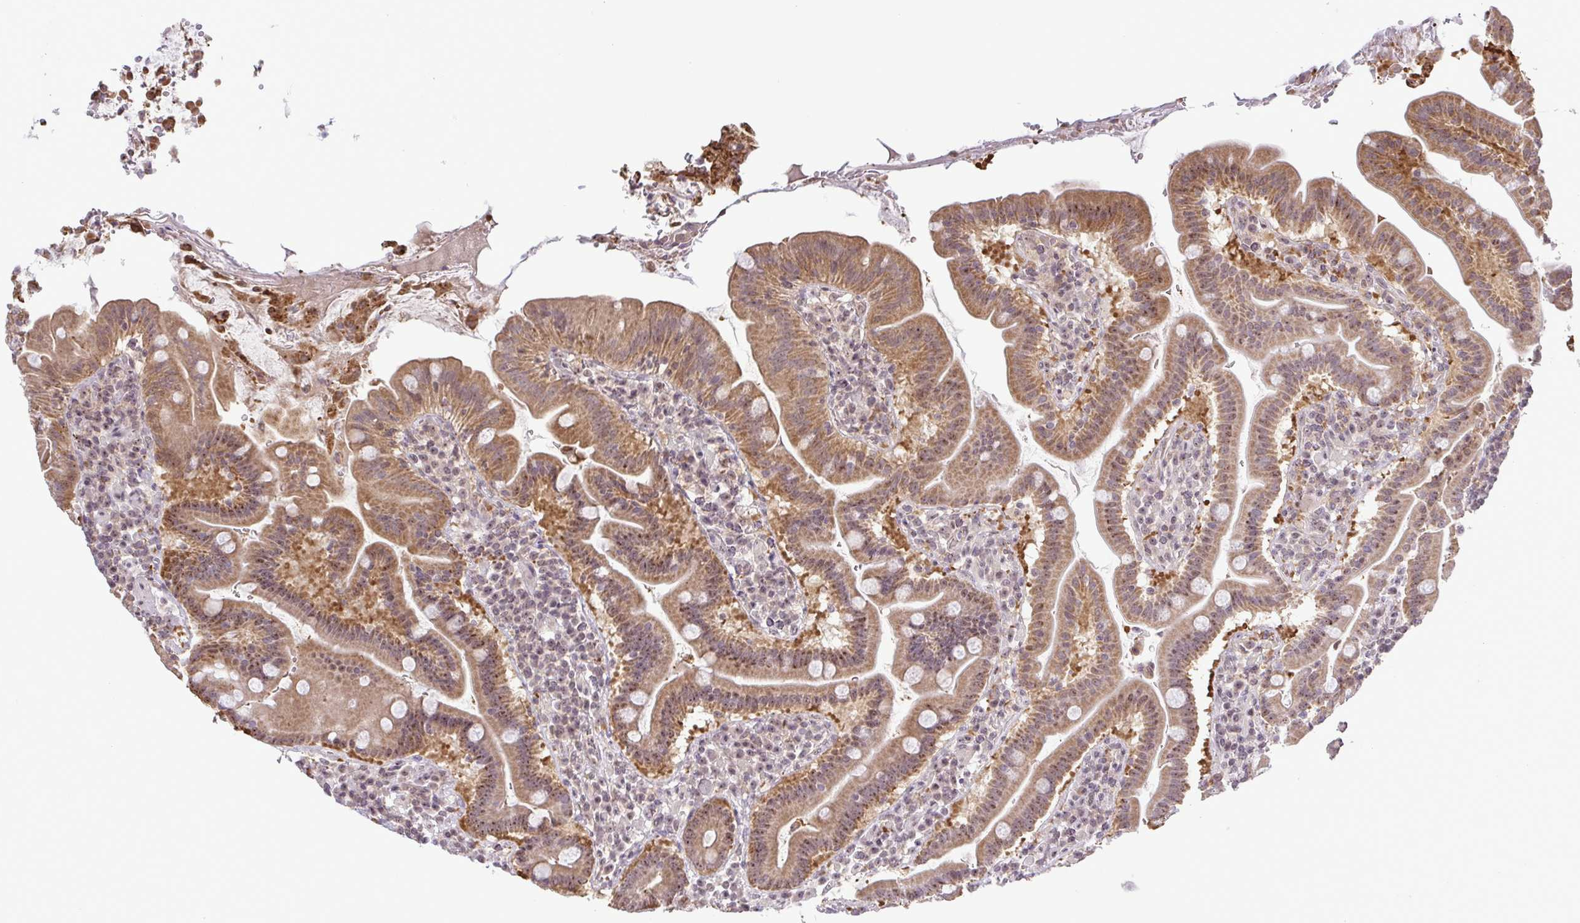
{"staining": {"intensity": "moderate", "quantity": ">75%", "location": "cytoplasmic/membranous,nuclear"}, "tissue": "small intestine", "cell_type": "Glandular cells", "image_type": "normal", "snomed": [{"axis": "morphology", "description": "Normal tissue, NOS"}, {"axis": "topography", "description": "Small intestine"}], "caption": "DAB immunohistochemical staining of benign small intestine demonstrates moderate cytoplasmic/membranous,nuclear protein expression in approximately >75% of glandular cells.", "gene": "RSL24D1", "patient": {"sex": "male", "age": 26}}